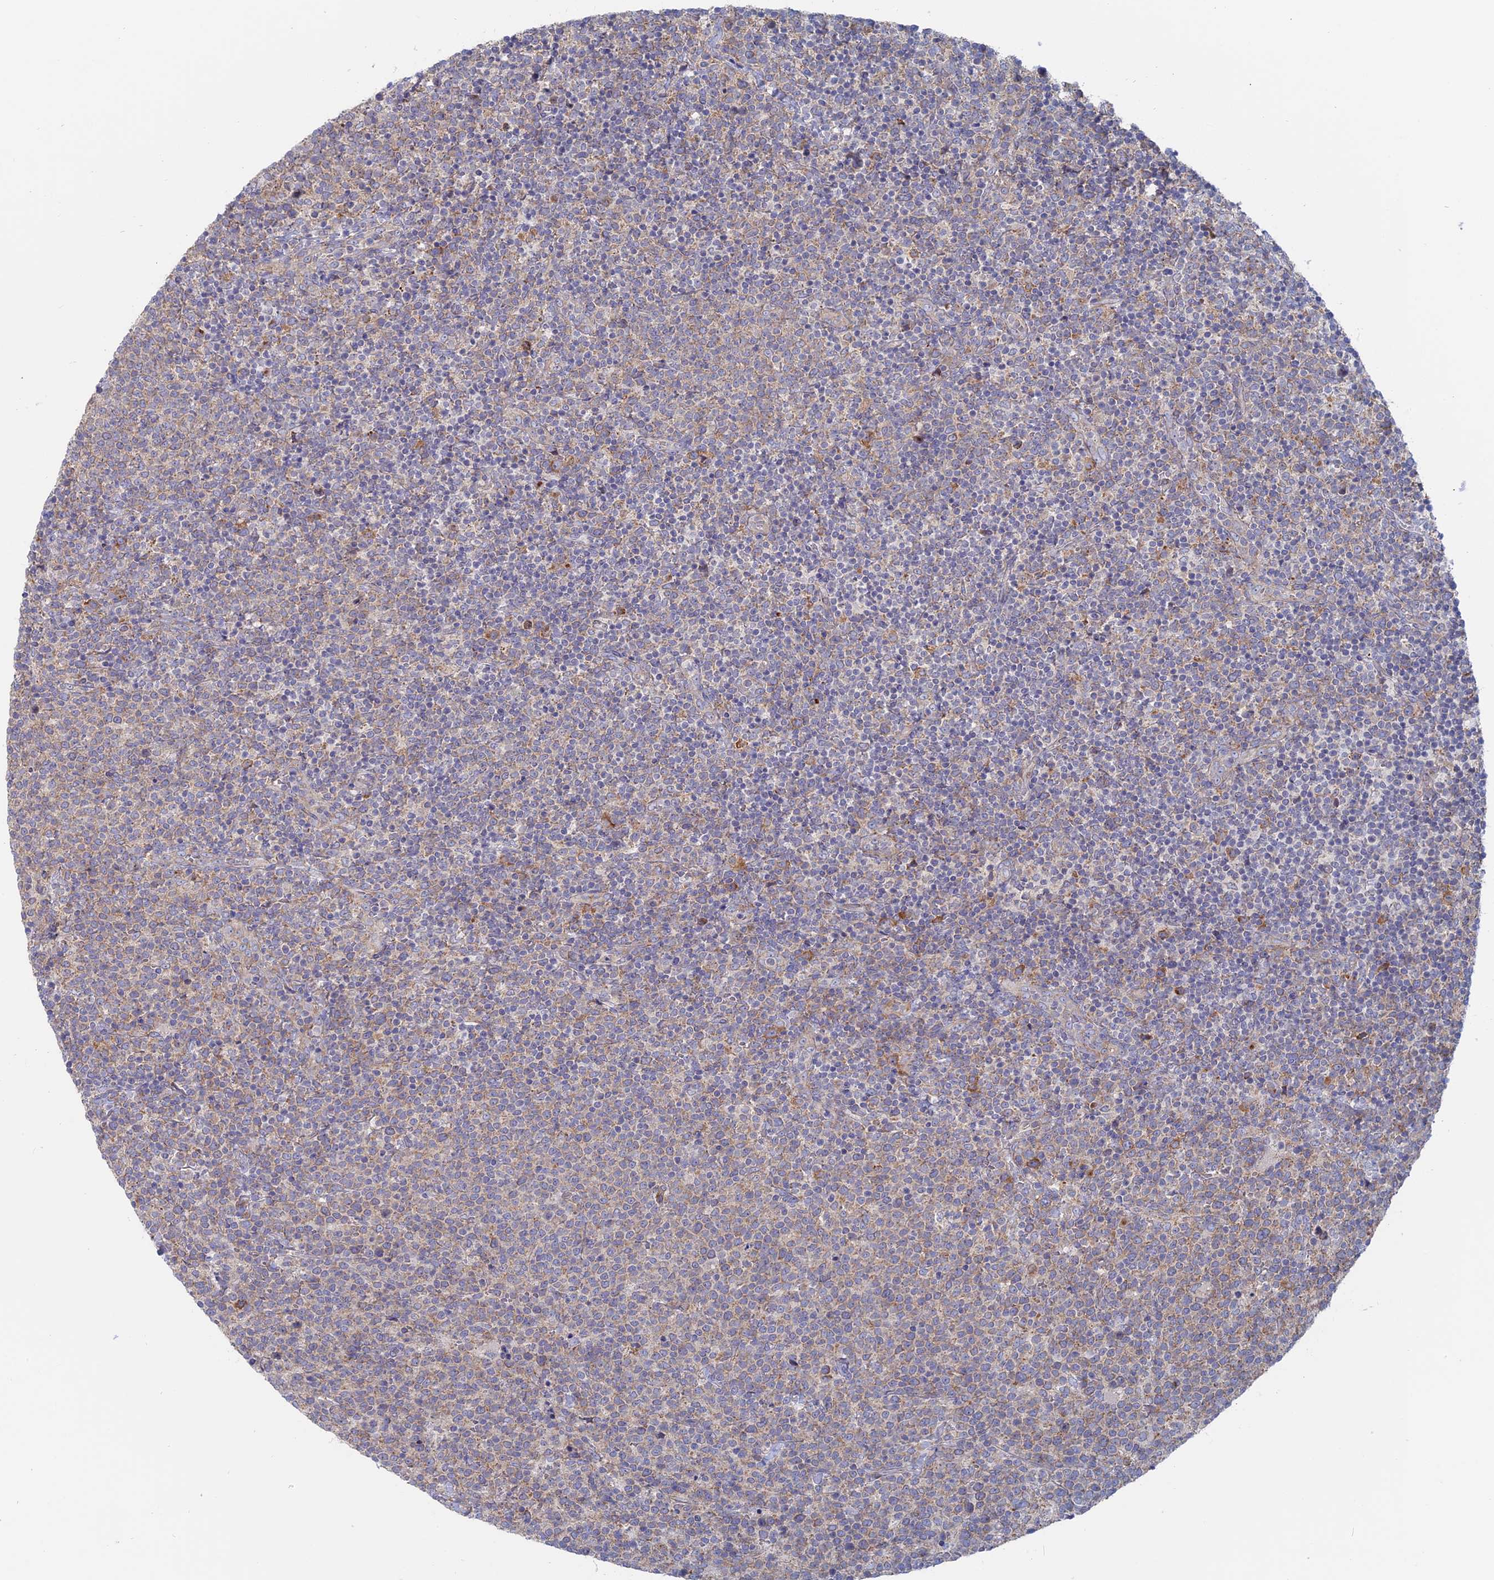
{"staining": {"intensity": "weak", "quantity": "<25%", "location": "cytoplasmic/membranous"}, "tissue": "lymphoma", "cell_type": "Tumor cells", "image_type": "cancer", "snomed": [{"axis": "morphology", "description": "Malignant lymphoma, non-Hodgkin's type, High grade"}, {"axis": "topography", "description": "Lymph node"}], "caption": "Immunohistochemical staining of lymphoma exhibits no significant positivity in tumor cells. Brightfield microscopy of immunohistochemistry (IHC) stained with DAB (brown) and hematoxylin (blue), captured at high magnification.", "gene": "TBC1D30", "patient": {"sex": "male", "age": 61}}